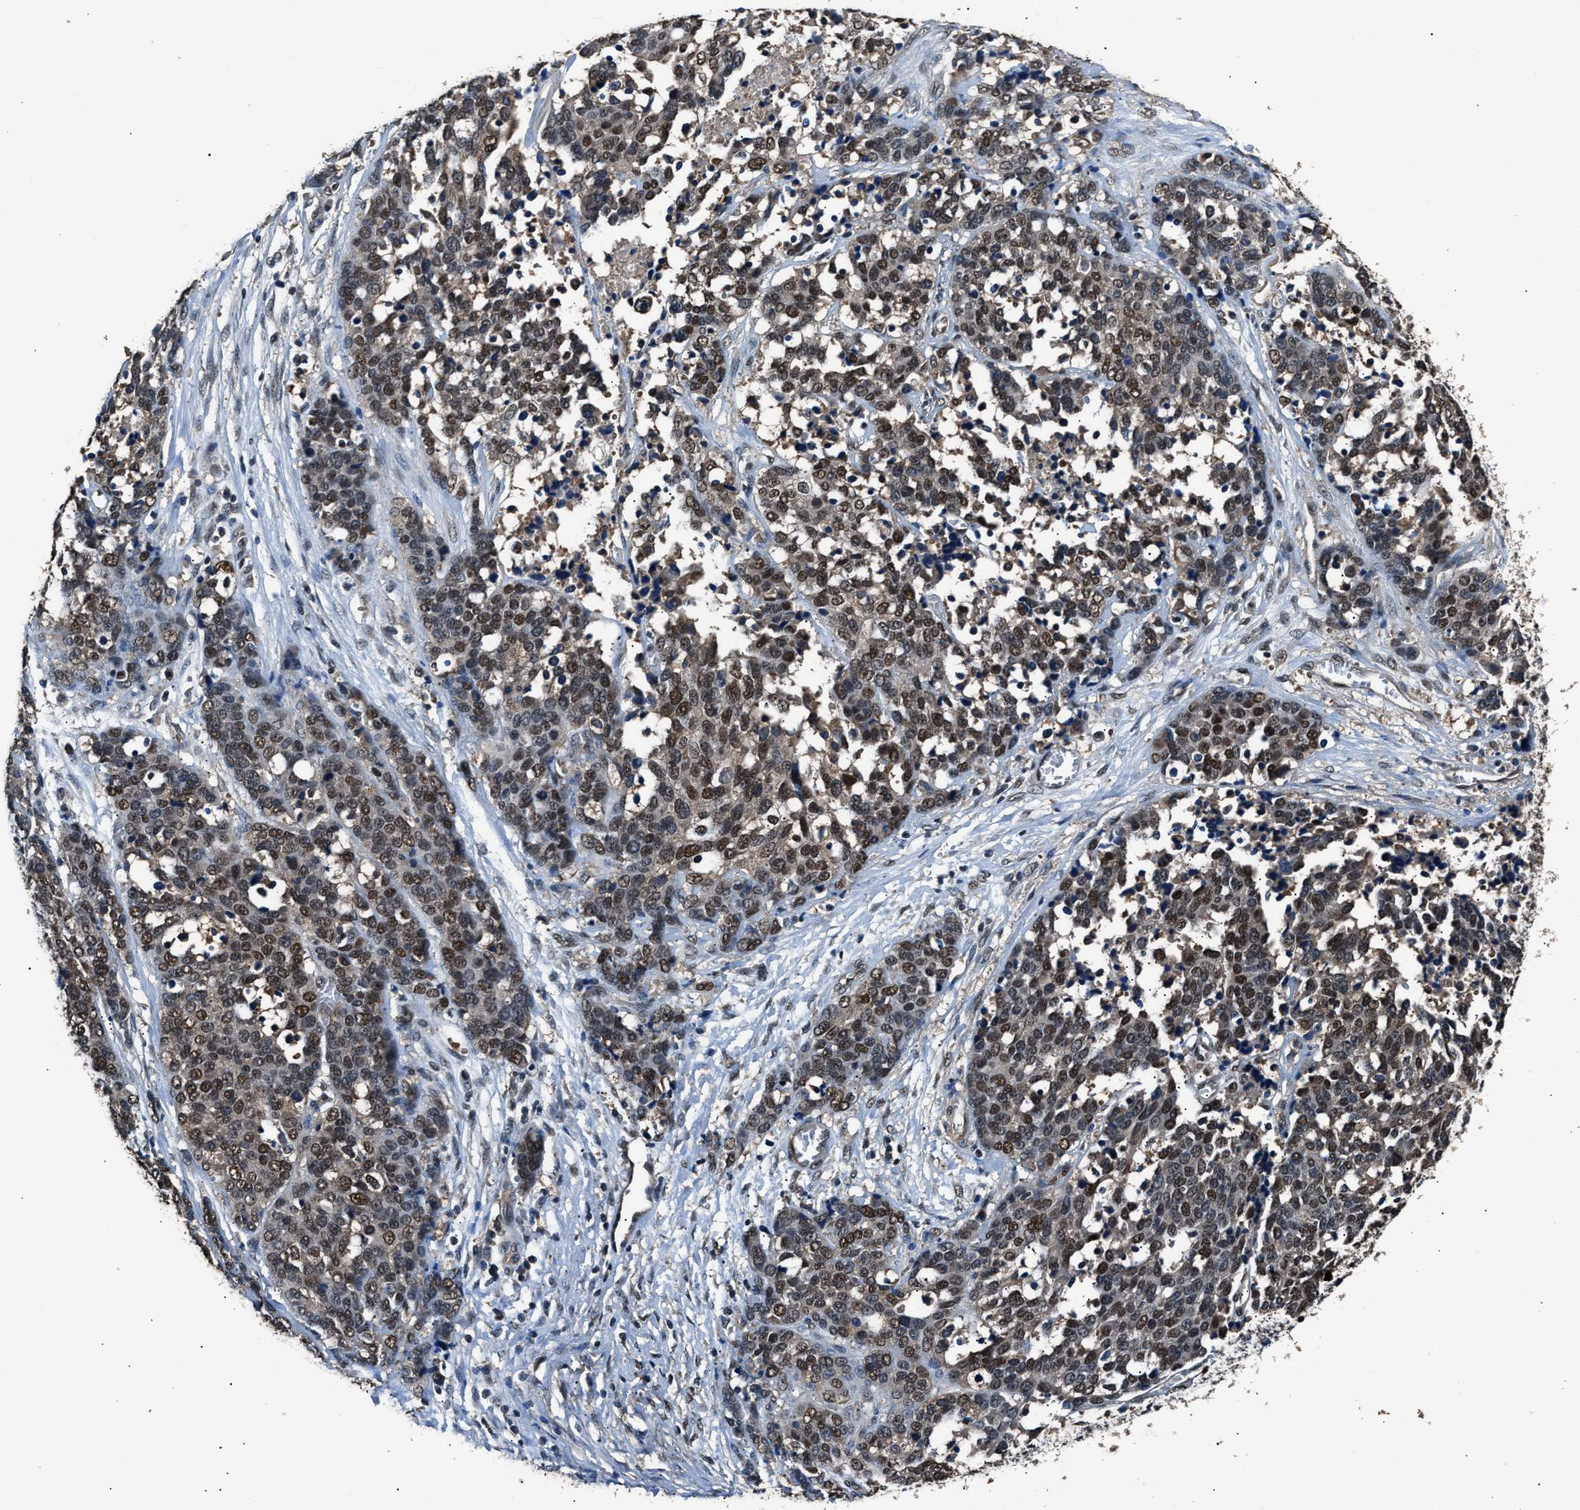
{"staining": {"intensity": "moderate", "quantity": ">75%", "location": "nuclear"}, "tissue": "ovarian cancer", "cell_type": "Tumor cells", "image_type": "cancer", "snomed": [{"axis": "morphology", "description": "Cystadenocarcinoma, serous, NOS"}, {"axis": "topography", "description": "Ovary"}], "caption": "Immunohistochemical staining of serous cystadenocarcinoma (ovarian) reveals medium levels of moderate nuclear staining in approximately >75% of tumor cells.", "gene": "DFFA", "patient": {"sex": "female", "age": 44}}